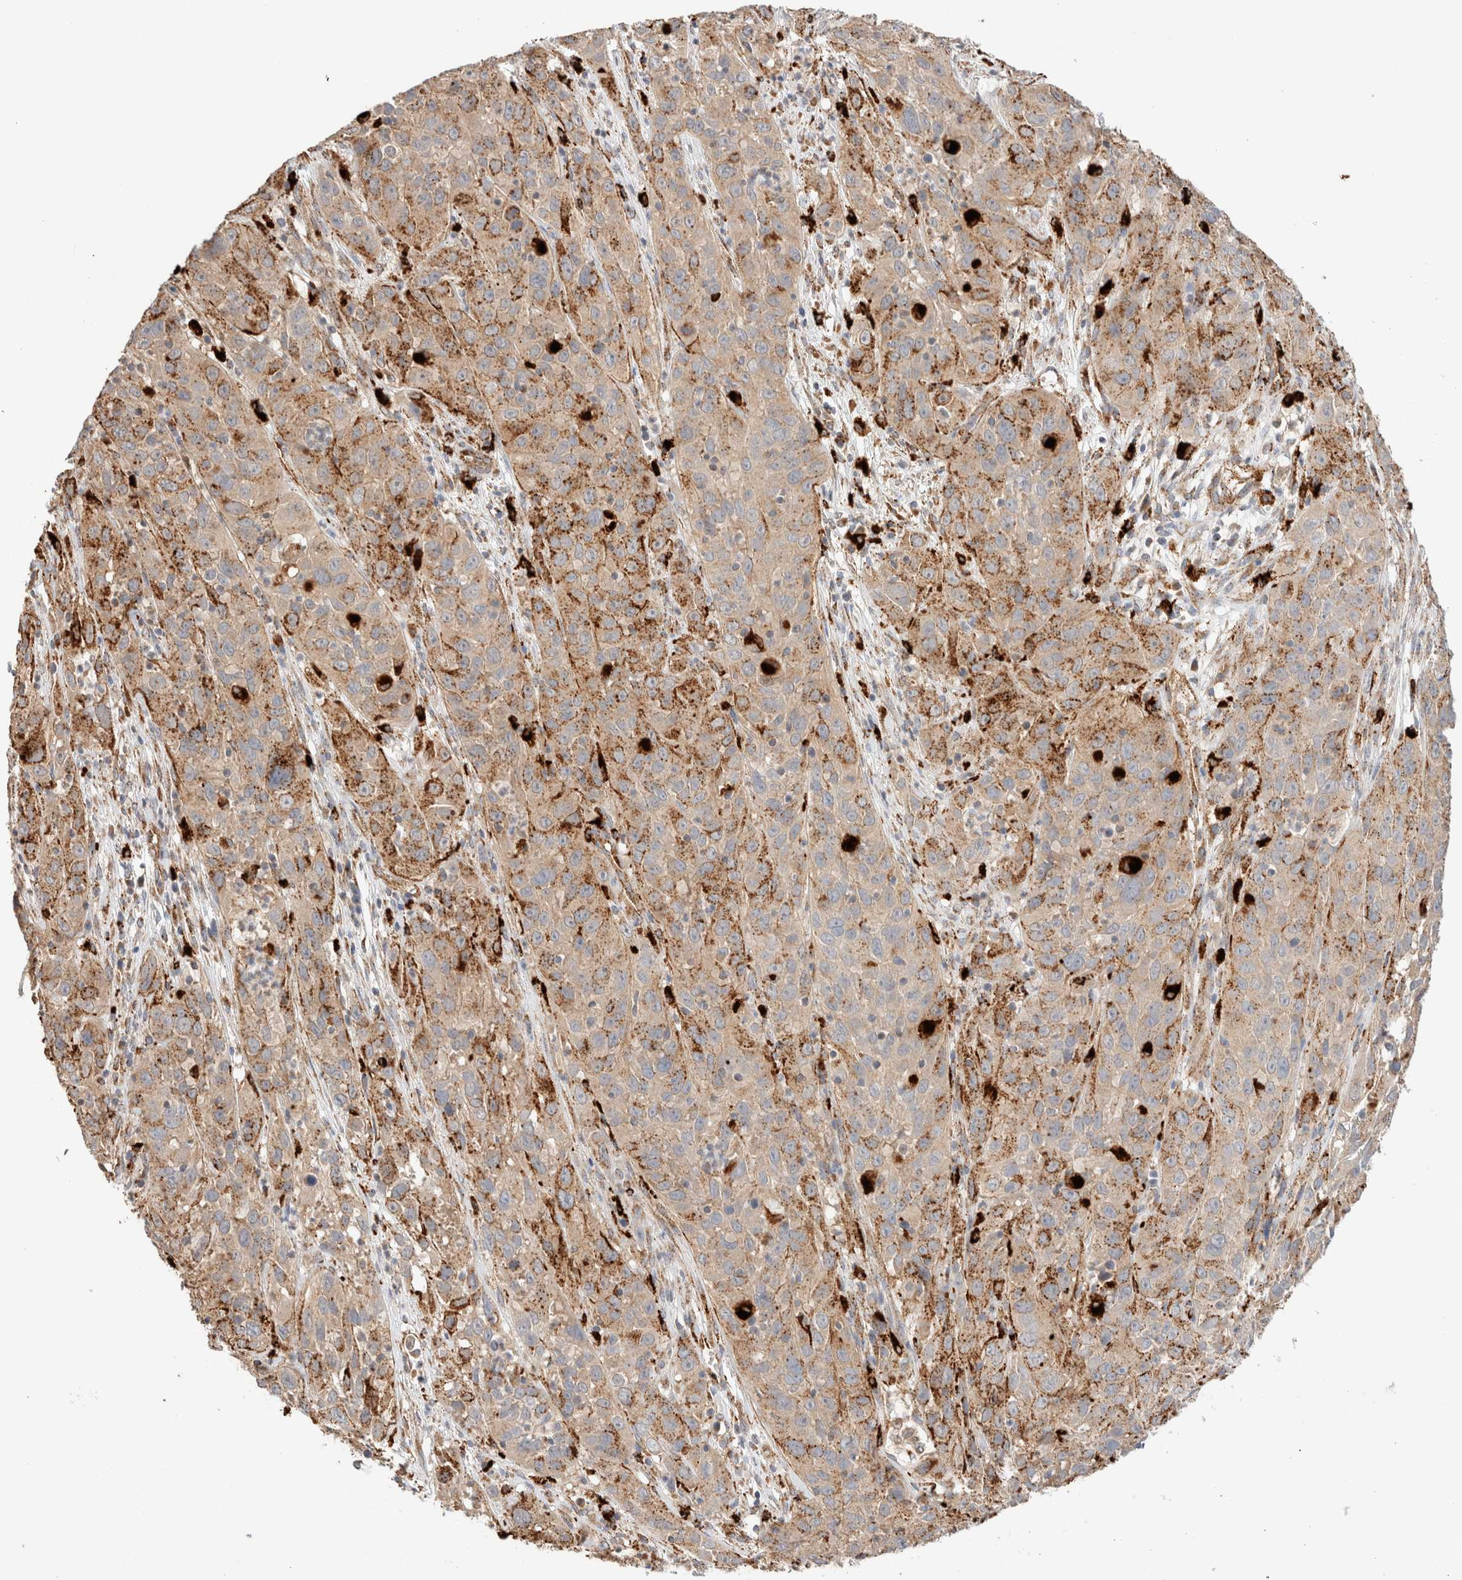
{"staining": {"intensity": "moderate", "quantity": ">75%", "location": "cytoplasmic/membranous"}, "tissue": "cervical cancer", "cell_type": "Tumor cells", "image_type": "cancer", "snomed": [{"axis": "morphology", "description": "Squamous cell carcinoma, NOS"}, {"axis": "topography", "description": "Cervix"}], "caption": "Cervical cancer (squamous cell carcinoma) was stained to show a protein in brown. There is medium levels of moderate cytoplasmic/membranous staining in about >75% of tumor cells.", "gene": "RABEPK", "patient": {"sex": "female", "age": 32}}